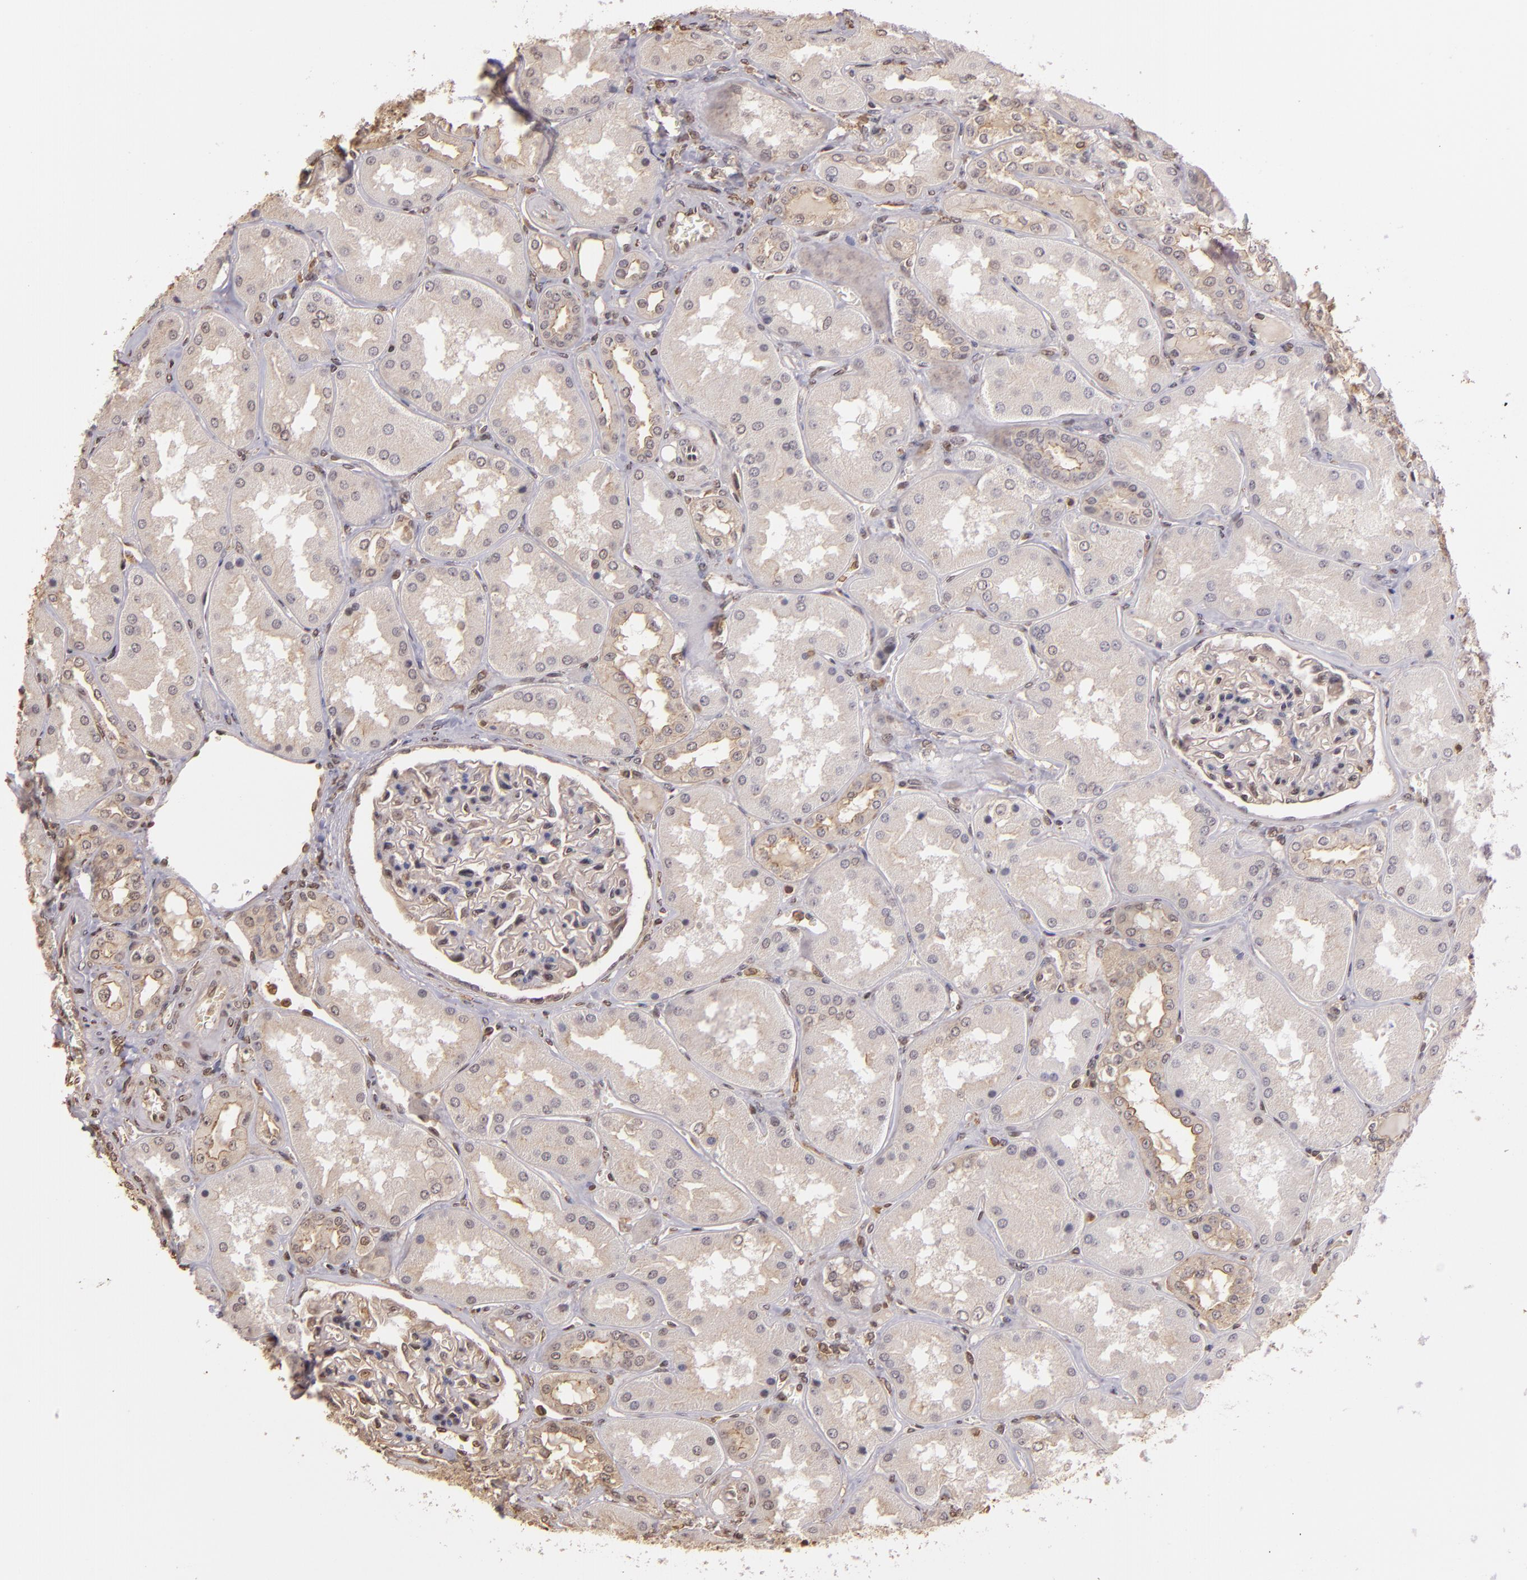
{"staining": {"intensity": "negative", "quantity": "none", "location": "none"}, "tissue": "kidney", "cell_type": "Cells in glomeruli", "image_type": "normal", "snomed": [{"axis": "morphology", "description": "Normal tissue, NOS"}, {"axis": "topography", "description": "Kidney"}], "caption": "High power microscopy histopathology image of an IHC micrograph of benign kidney, revealing no significant staining in cells in glomeruli. (Stains: DAB (3,3'-diaminobenzidine) immunohistochemistry (IHC) with hematoxylin counter stain, Microscopy: brightfield microscopy at high magnification).", "gene": "ARPC2", "patient": {"sex": "female", "age": 56}}